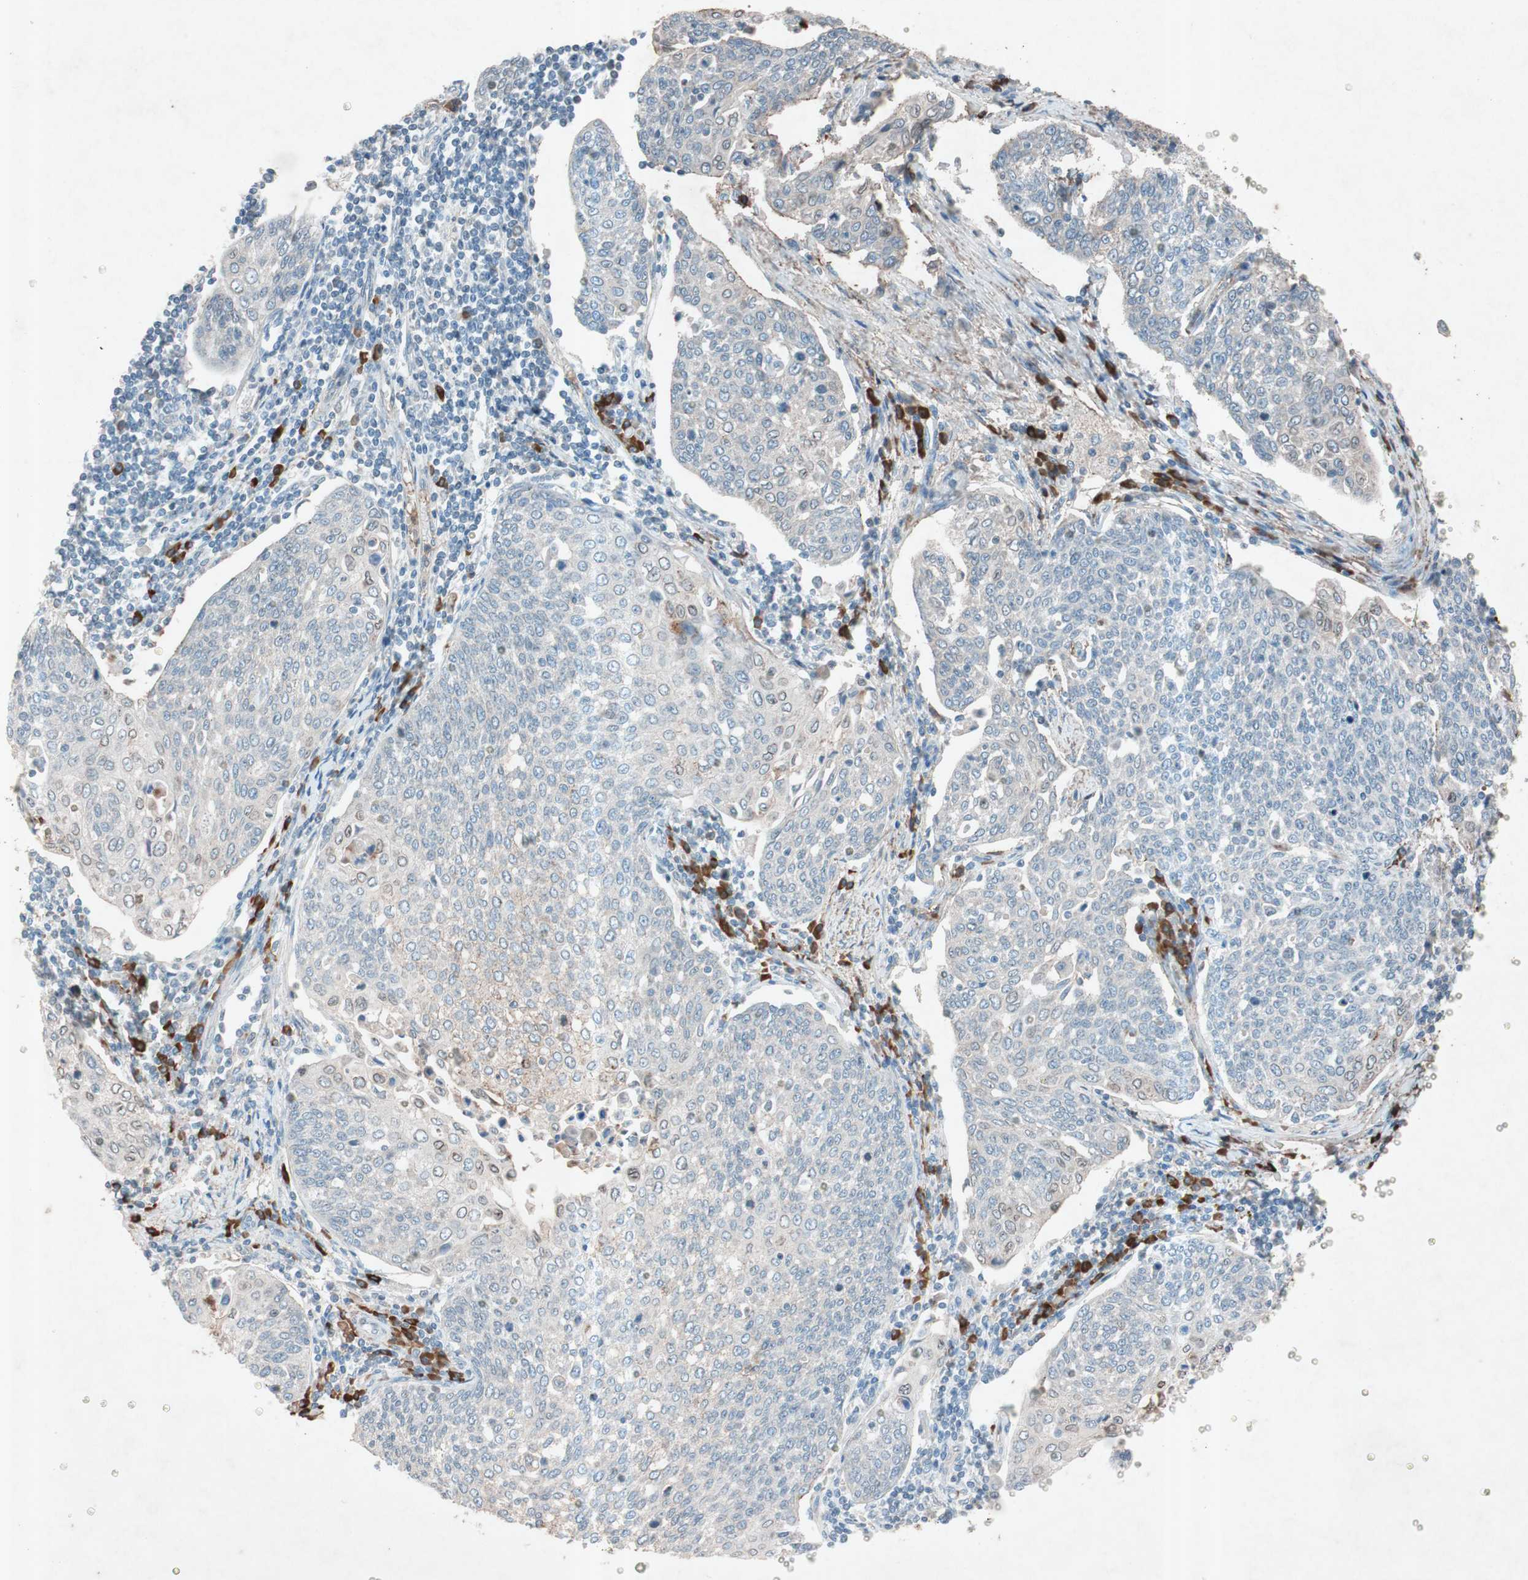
{"staining": {"intensity": "weak", "quantity": "<25%", "location": "cytoplasmic/membranous"}, "tissue": "cervical cancer", "cell_type": "Tumor cells", "image_type": "cancer", "snomed": [{"axis": "morphology", "description": "Squamous cell carcinoma, NOS"}, {"axis": "topography", "description": "Cervix"}], "caption": "Immunohistochemistry (IHC) photomicrograph of neoplastic tissue: human cervical squamous cell carcinoma stained with DAB (3,3'-diaminobenzidine) demonstrates no significant protein positivity in tumor cells.", "gene": "GRB7", "patient": {"sex": "female", "age": 34}}